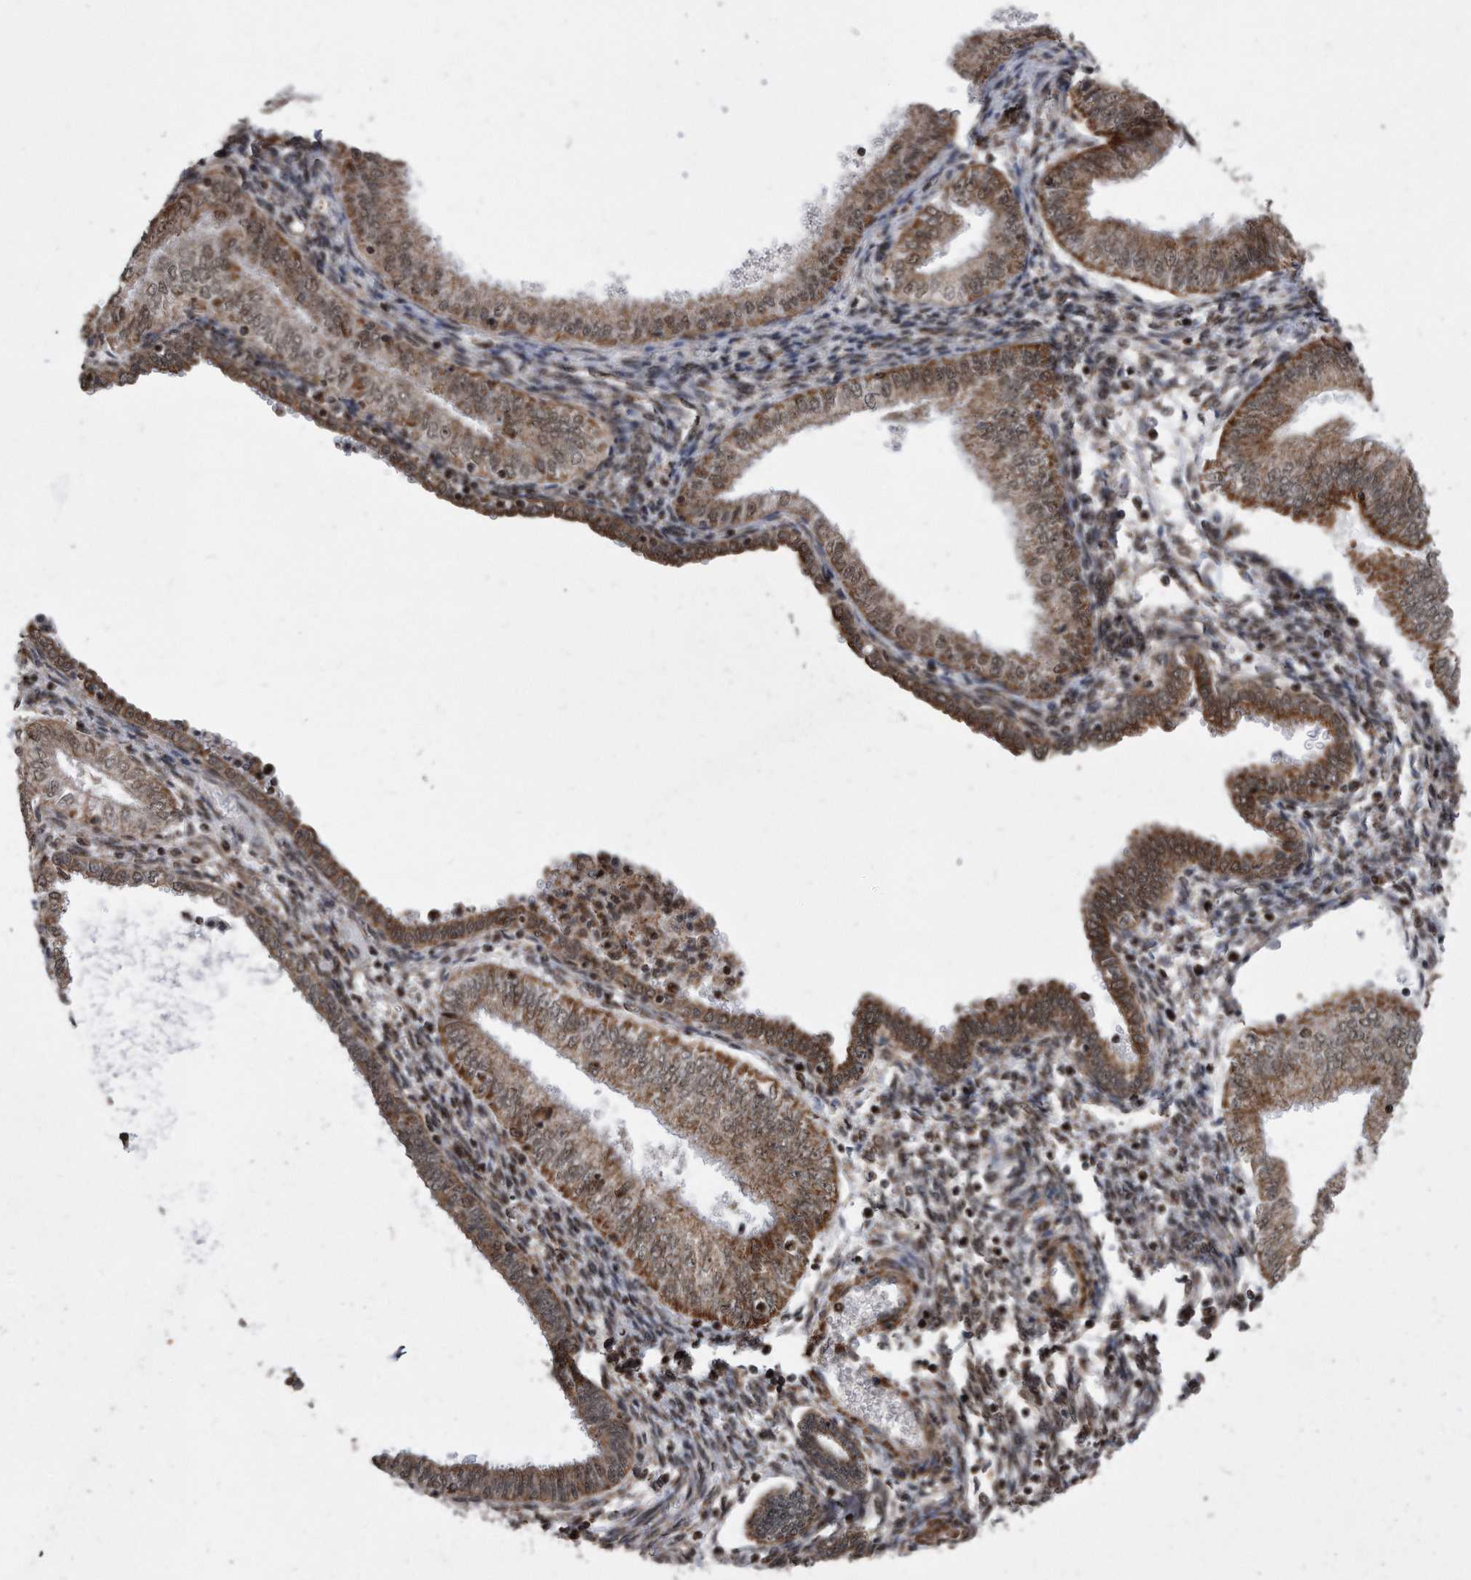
{"staining": {"intensity": "moderate", "quantity": ">75%", "location": "cytoplasmic/membranous,nuclear"}, "tissue": "endometrial cancer", "cell_type": "Tumor cells", "image_type": "cancer", "snomed": [{"axis": "morphology", "description": "Normal tissue, NOS"}, {"axis": "morphology", "description": "Adenocarcinoma, NOS"}, {"axis": "topography", "description": "Endometrium"}], "caption": "An immunohistochemistry (IHC) micrograph of tumor tissue is shown. Protein staining in brown labels moderate cytoplasmic/membranous and nuclear positivity in adenocarcinoma (endometrial) within tumor cells.", "gene": "DUSP22", "patient": {"sex": "female", "age": 53}}